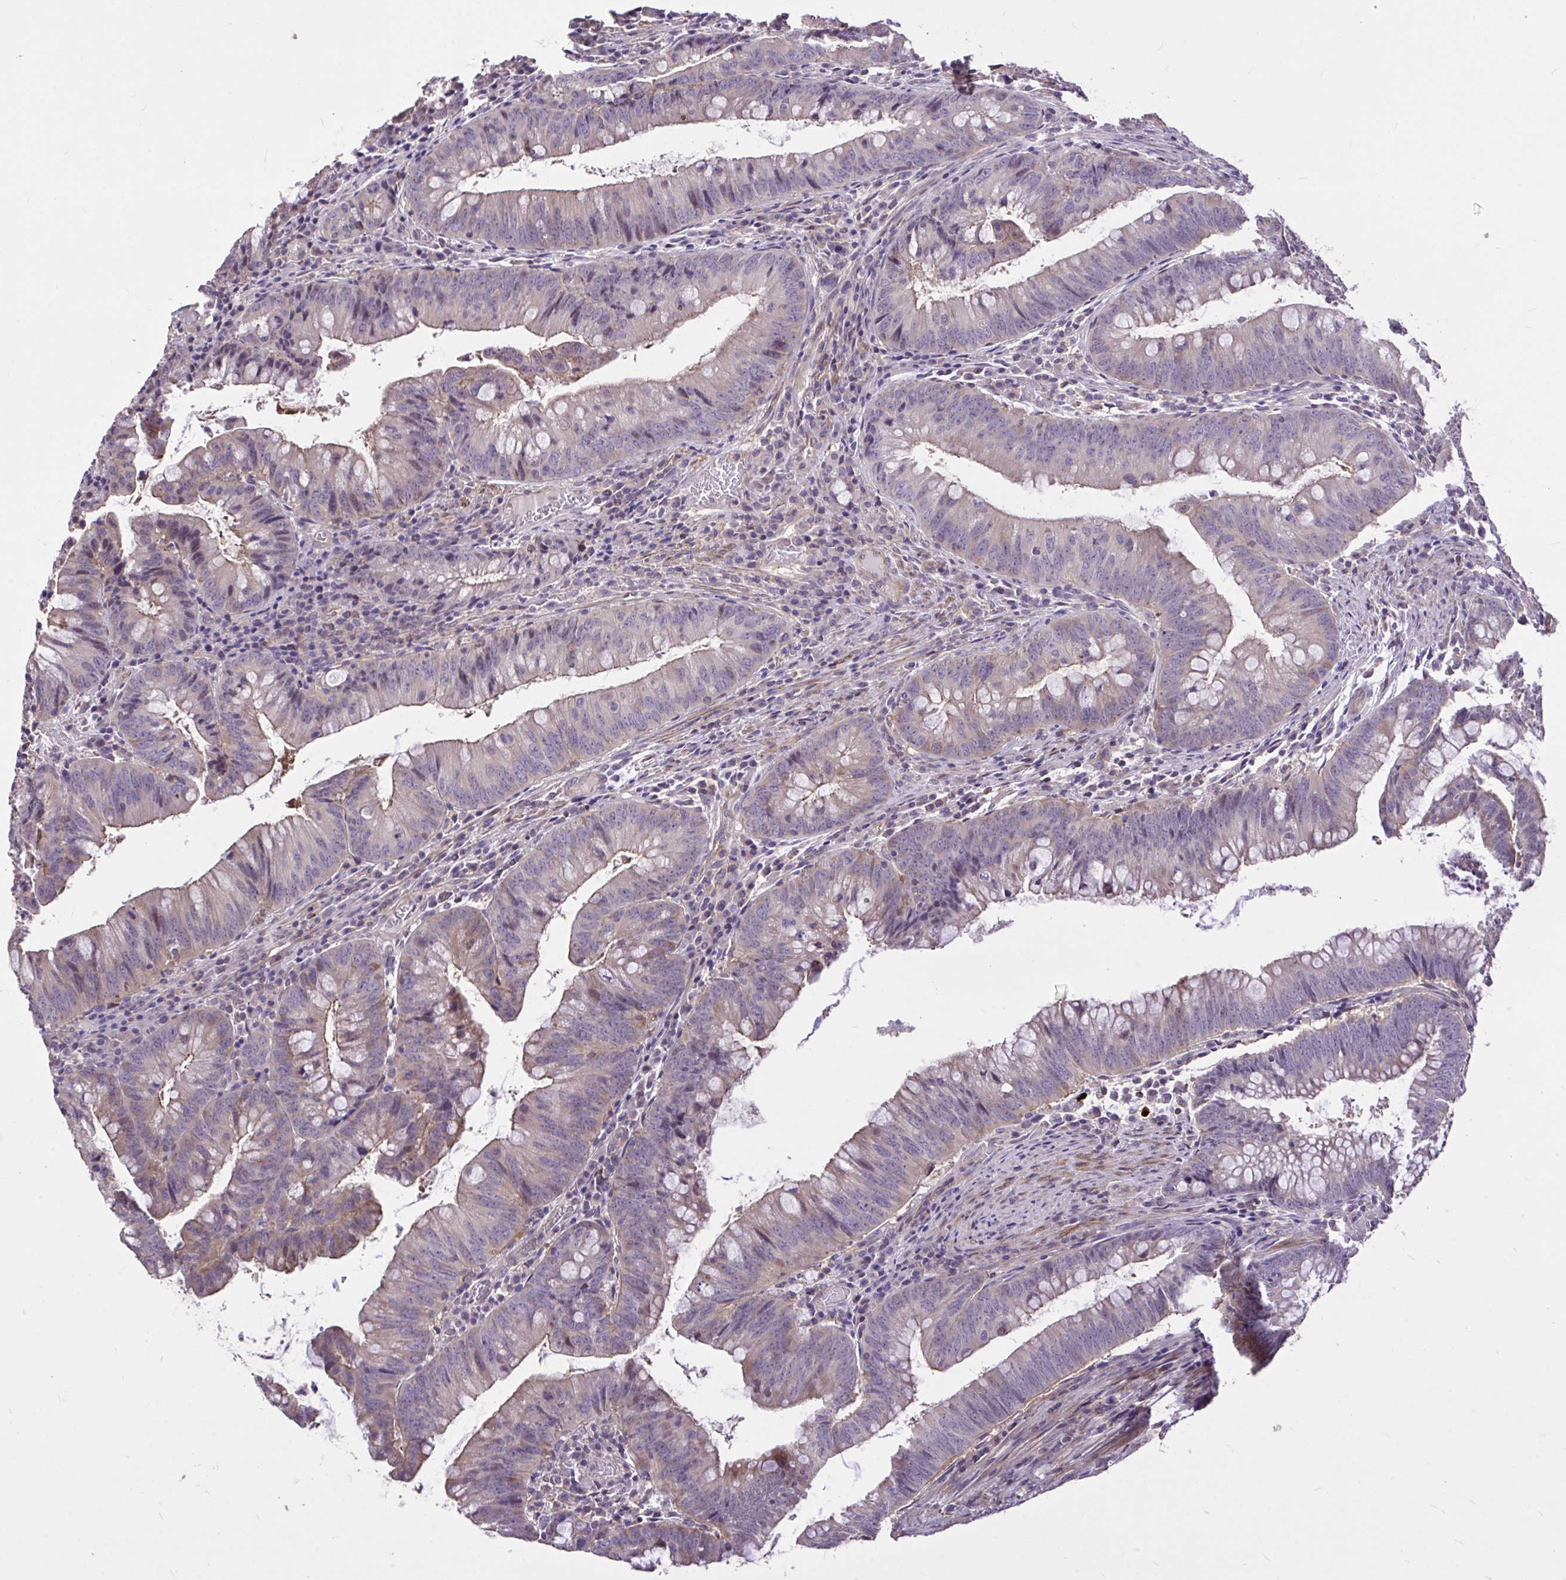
{"staining": {"intensity": "weak", "quantity": "25%-75%", "location": "cytoplasmic/membranous"}, "tissue": "colorectal cancer", "cell_type": "Tumor cells", "image_type": "cancer", "snomed": [{"axis": "morphology", "description": "Adenocarcinoma, NOS"}, {"axis": "topography", "description": "Colon"}], "caption": "Tumor cells reveal low levels of weak cytoplasmic/membranous staining in approximately 25%-75% of cells in human adenocarcinoma (colorectal).", "gene": "IGFL2", "patient": {"sex": "male", "age": 62}}